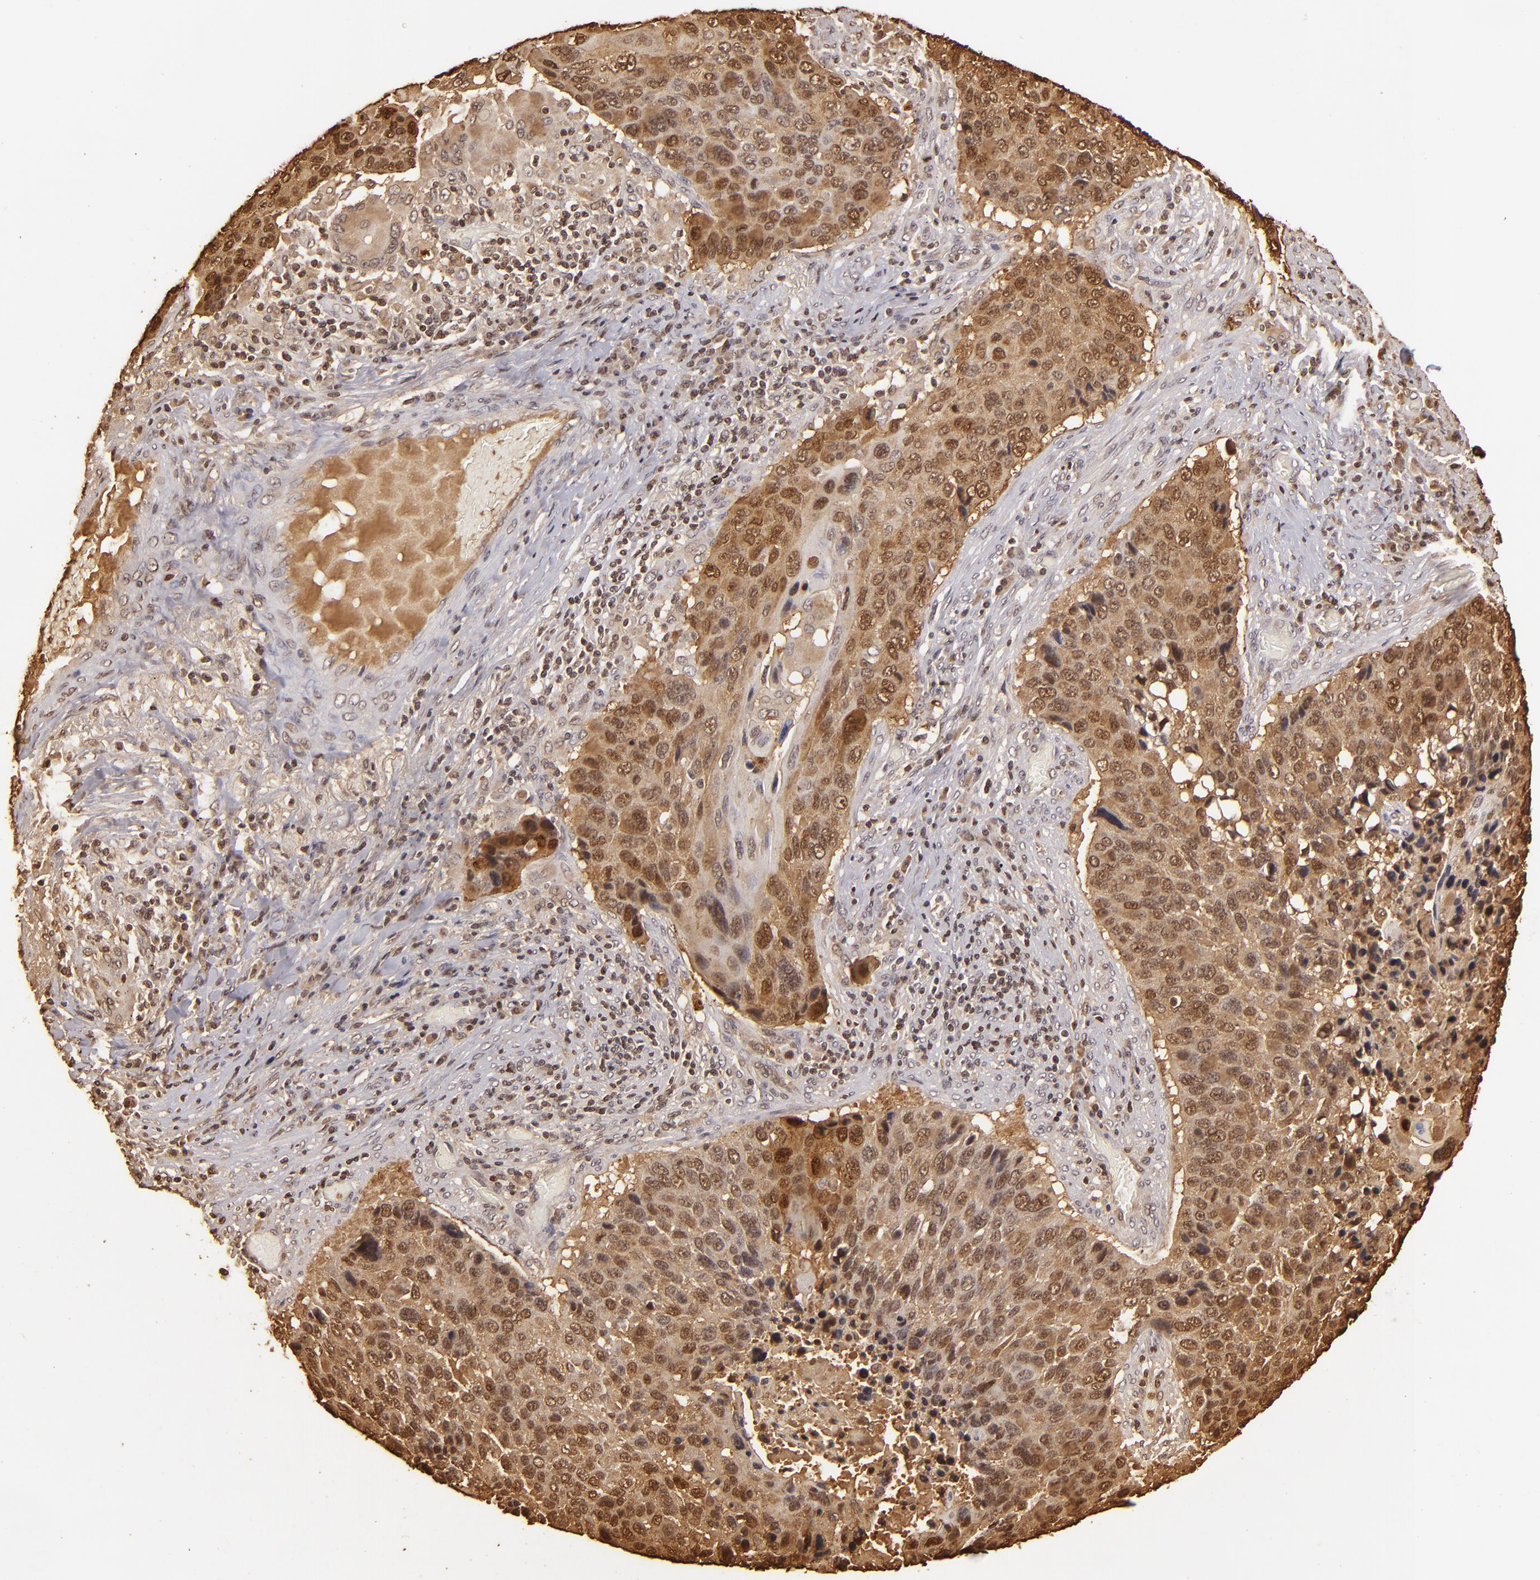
{"staining": {"intensity": "moderate", "quantity": ">75%", "location": "cytoplasmic/membranous,nuclear"}, "tissue": "lung cancer", "cell_type": "Tumor cells", "image_type": "cancer", "snomed": [{"axis": "morphology", "description": "Squamous cell carcinoma, NOS"}, {"axis": "topography", "description": "Lung"}], "caption": "An image of human lung cancer (squamous cell carcinoma) stained for a protein demonstrates moderate cytoplasmic/membranous and nuclear brown staining in tumor cells.", "gene": "S100A2", "patient": {"sex": "male", "age": 68}}